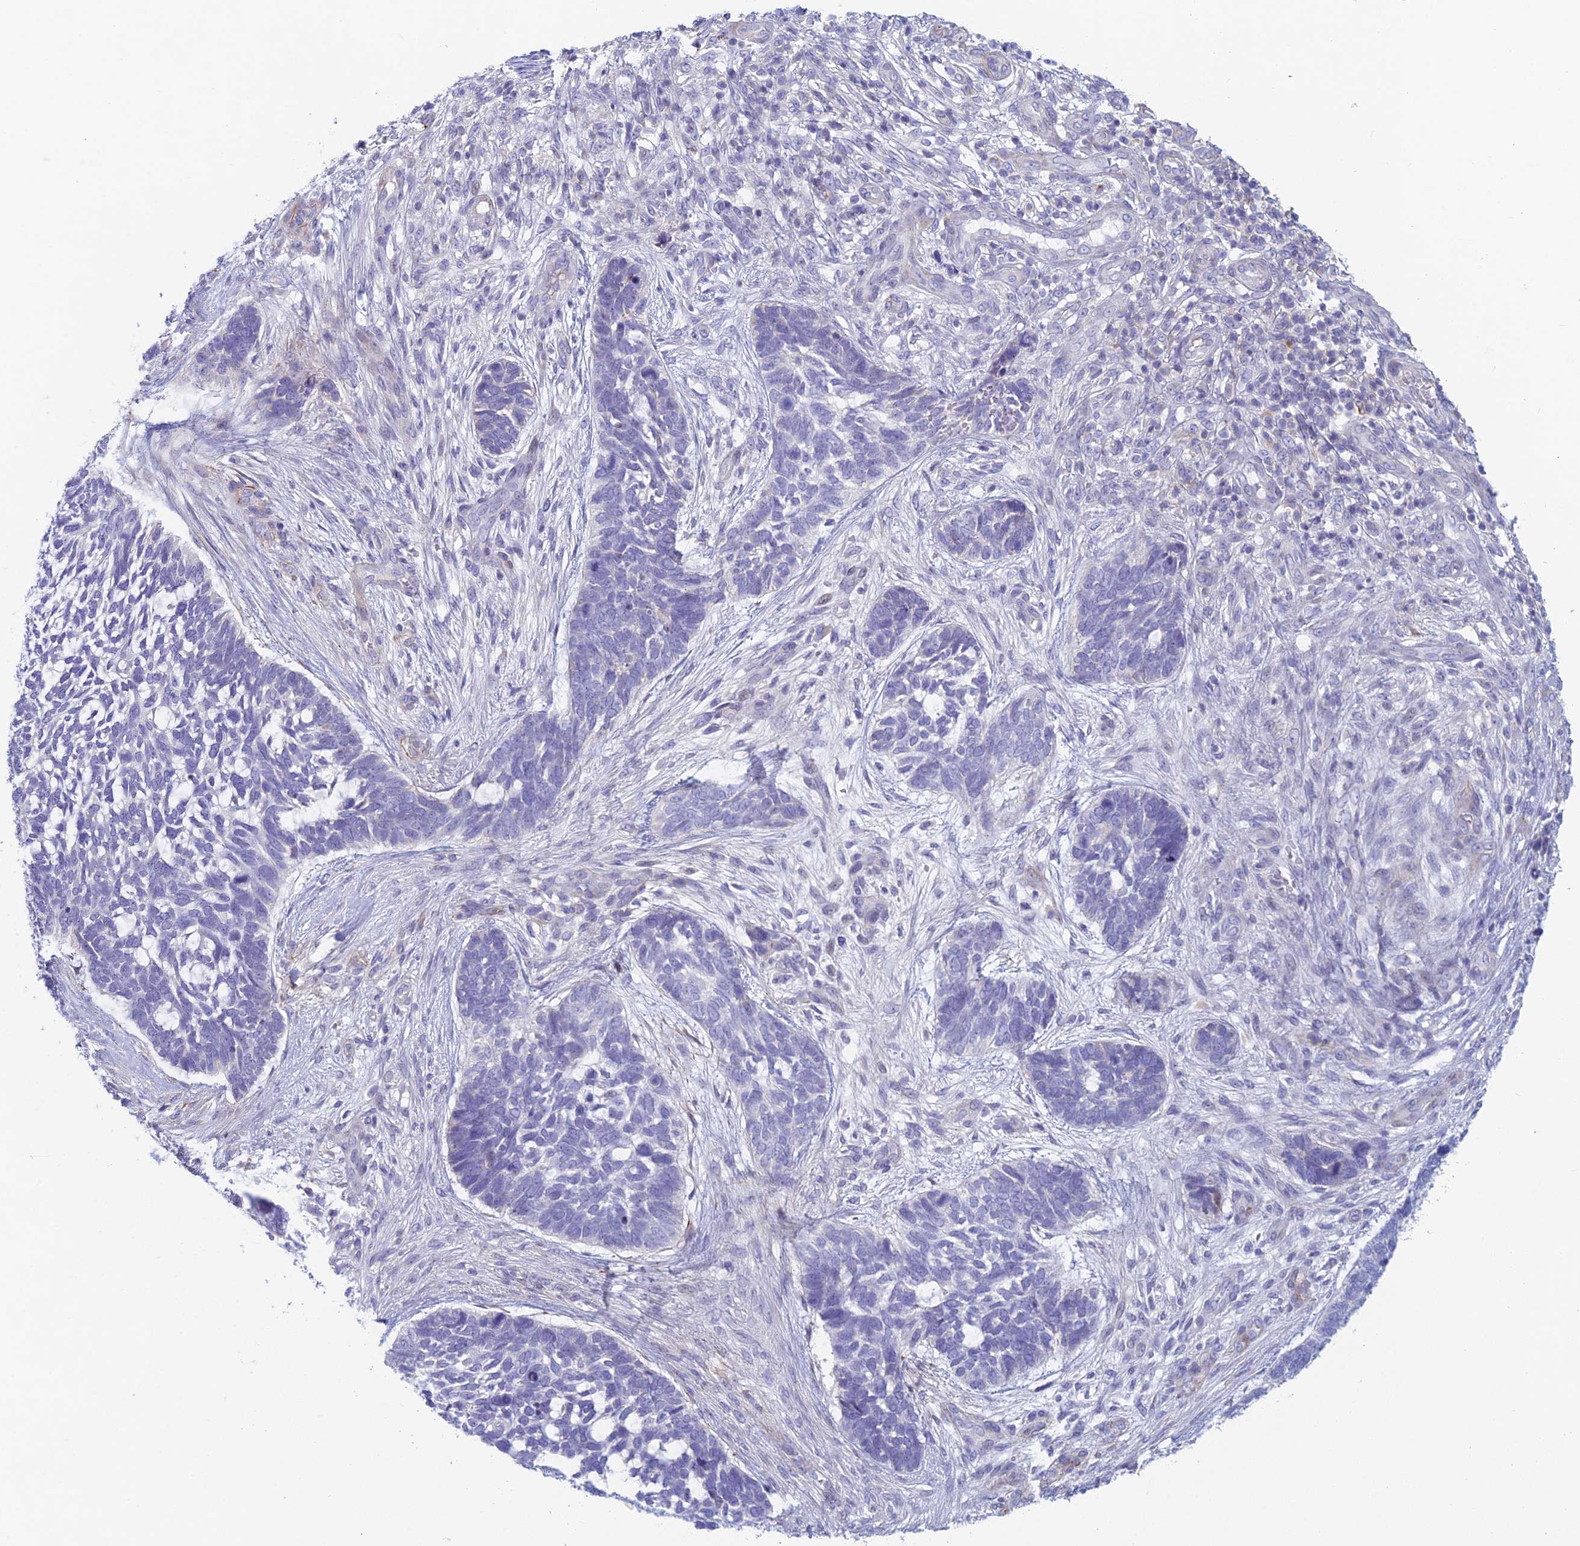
{"staining": {"intensity": "negative", "quantity": "none", "location": "none"}, "tissue": "skin cancer", "cell_type": "Tumor cells", "image_type": "cancer", "snomed": [{"axis": "morphology", "description": "Basal cell carcinoma"}, {"axis": "topography", "description": "Skin"}], "caption": "Tumor cells are negative for brown protein staining in skin cancer. Nuclei are stained in blue.", "gene": "FERD3L", "patient": {"sex": "male", "age": 88}}